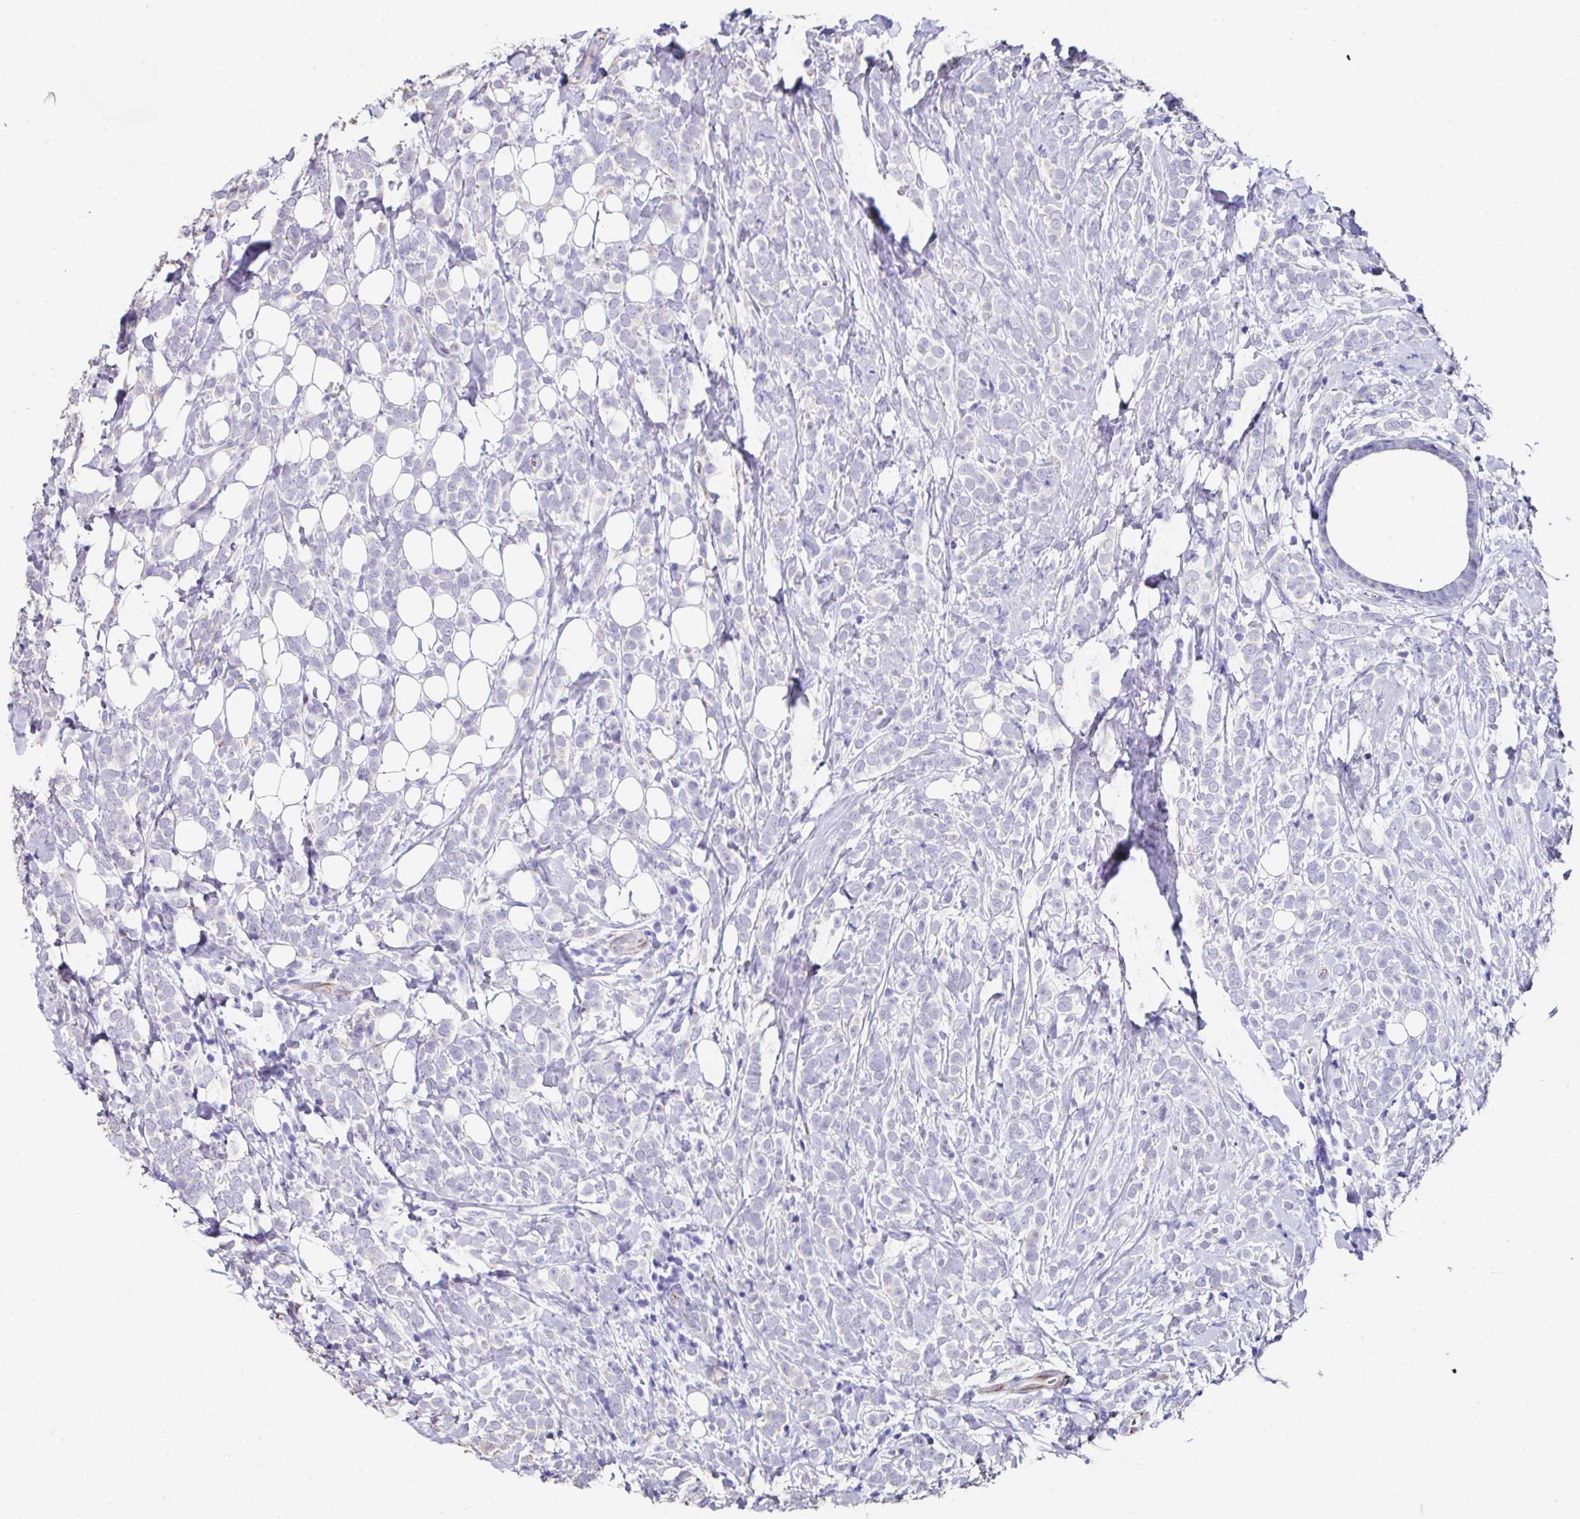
{"staining": {"intensity": "negative", "quantity": "none", "location": "none"}, "tissue": "breast cancer", "cell_type": "Tumor cells", "image_type": "cancer", "snomed": [{"axis": "morphology", "description": "Lobular carcinoma"}, {"axis": "topography", "description": "Breast"}], "caption": "Immunohistochemistry of human breast cancer (lobular carcinoma) demonstrates no positivity in tumor cells.", "gene": "TMPRSS11E", "patient": {"sex": "female", "age": 49}}